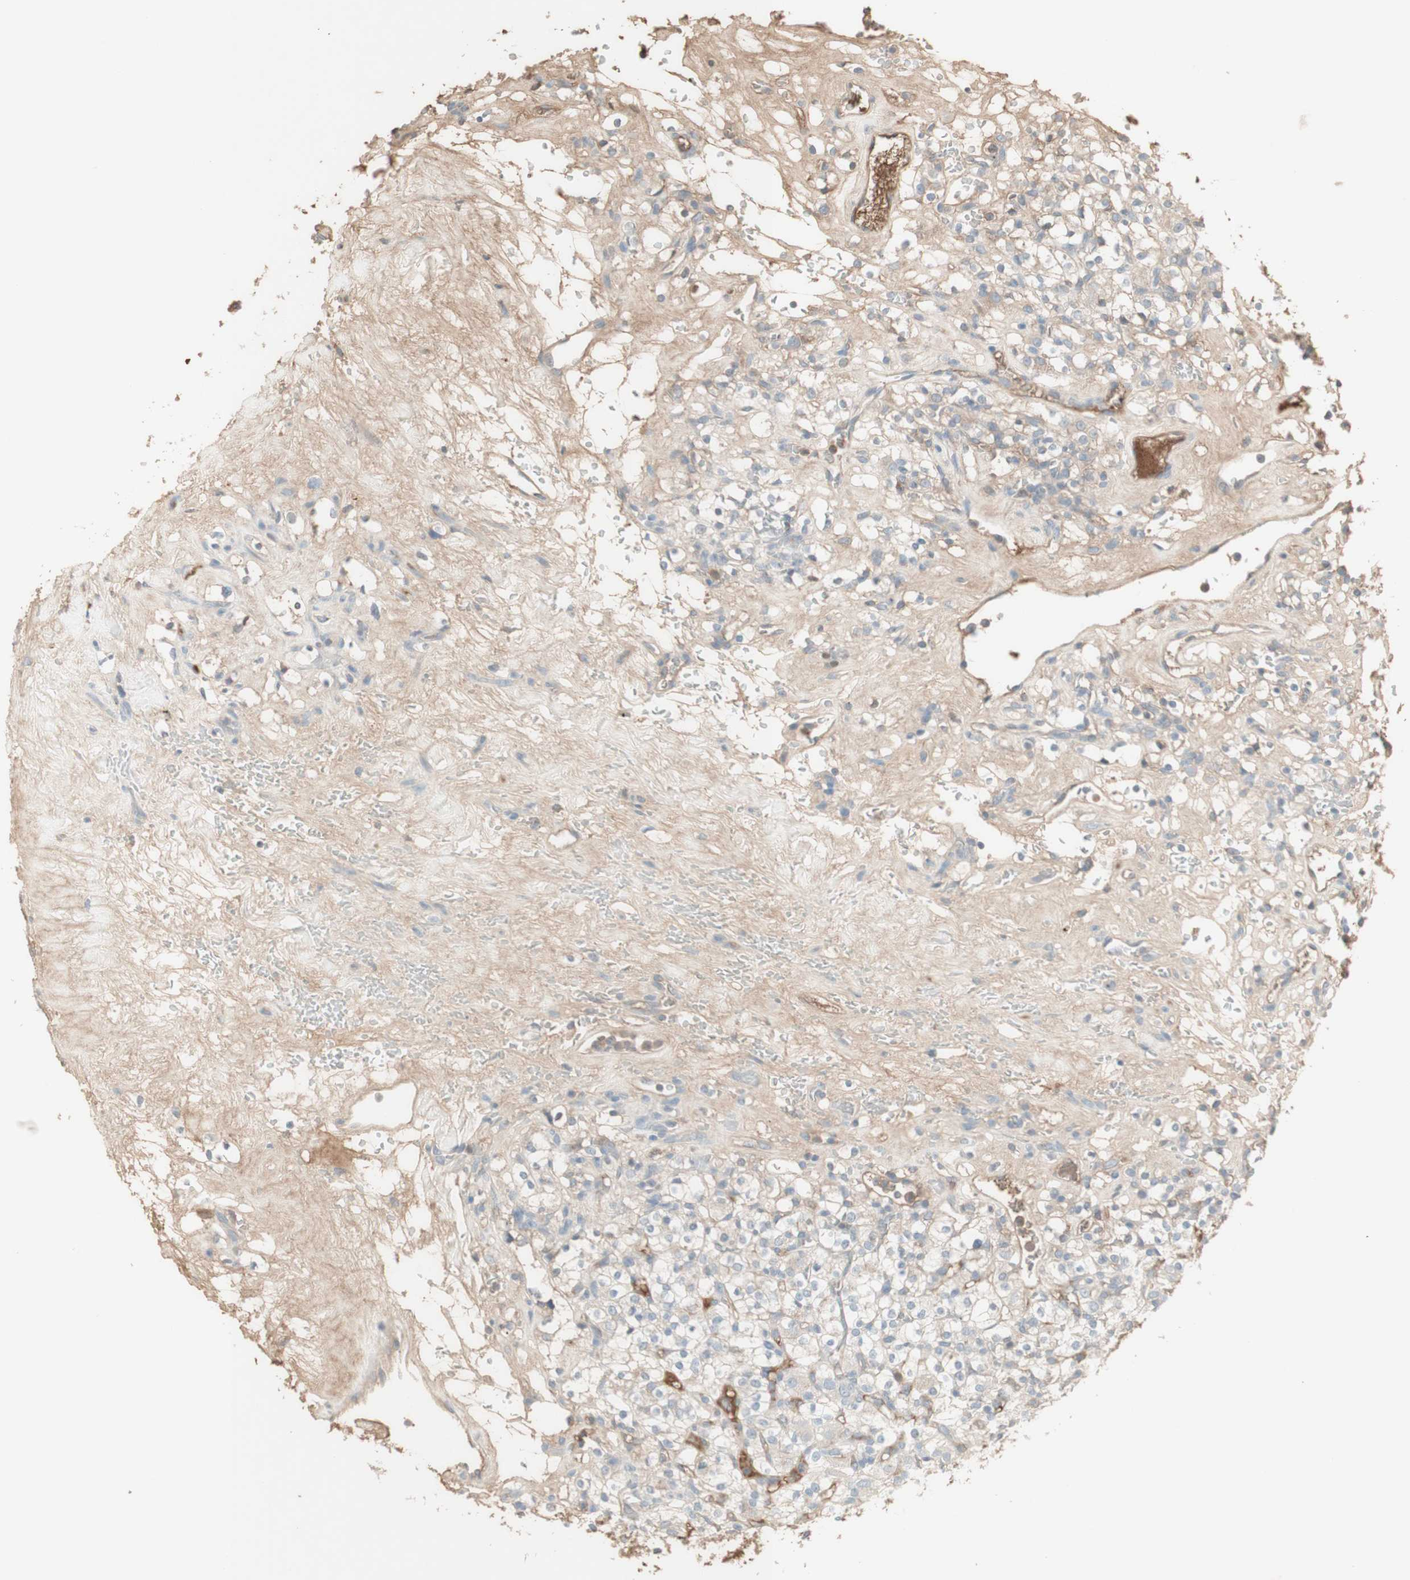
{"staining": {"intensity": "negative", "quantity": "none", "location": "none"}, "tissue": "renal cancer", "cell_type": "Tumor cells", "image_type": "cancer", "snomed": [{"axis": "morphology", "description": "Normal tissue, NOS"}, {"axis": "morphology", "description": "Adenocarcinoma, NOS"}, {"axis": "topography", "description": "Kidney"}], "caption": "Immunohistochemistry (IHC) of renal adenocarcinoma exhibits no staining in tumor cells.", "gene": "IFNG", "patient": {"sex": "female", "age": 72}}